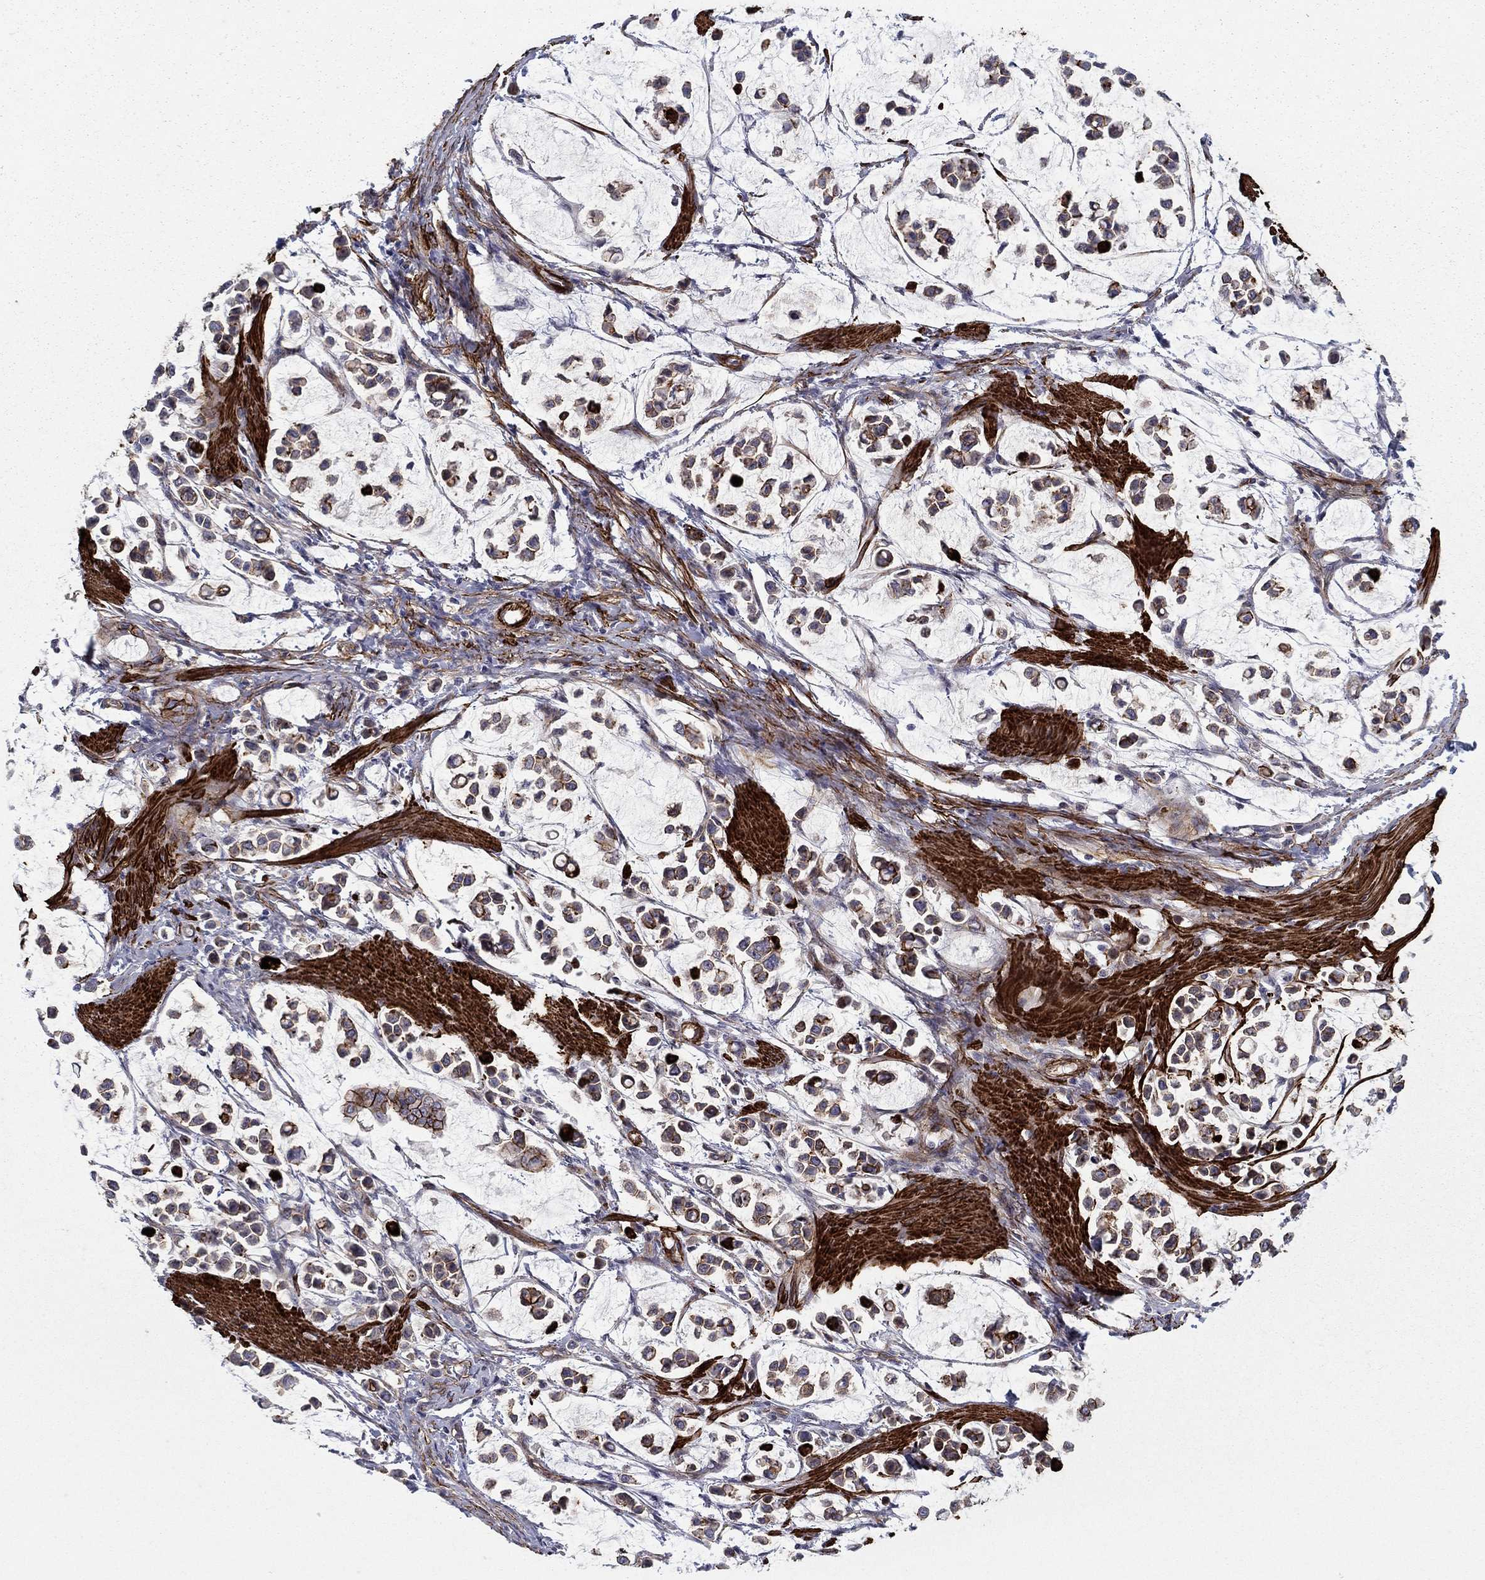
{"staining": {"intensity": "moderate", "quantity": "<25%", "location": "cytoplasmic/membranous"}, "tissue": "stomach cancer", "cell_type": "Tumor cells", "image_type": "cancer", "snomed": [{"axis": "morphology", "description": "Adenocarcinoma, NOS"}, {"axis": "topography", "description": "Stomach"}], "caption": "The histopathology image demonstrates immunohistochemical staining of stomach cancer (adenocarcinoma). There is moderate cytoplasmic/membranous positivity is appreciated in approximately <25% of tumor cells. The staining was performed using DAB, with brown indicating positive protein expression. Nuclei are stained blue with hematoxylin.", "gene": "KRBA1", "patient": {"sex": "male", "age": 82}}